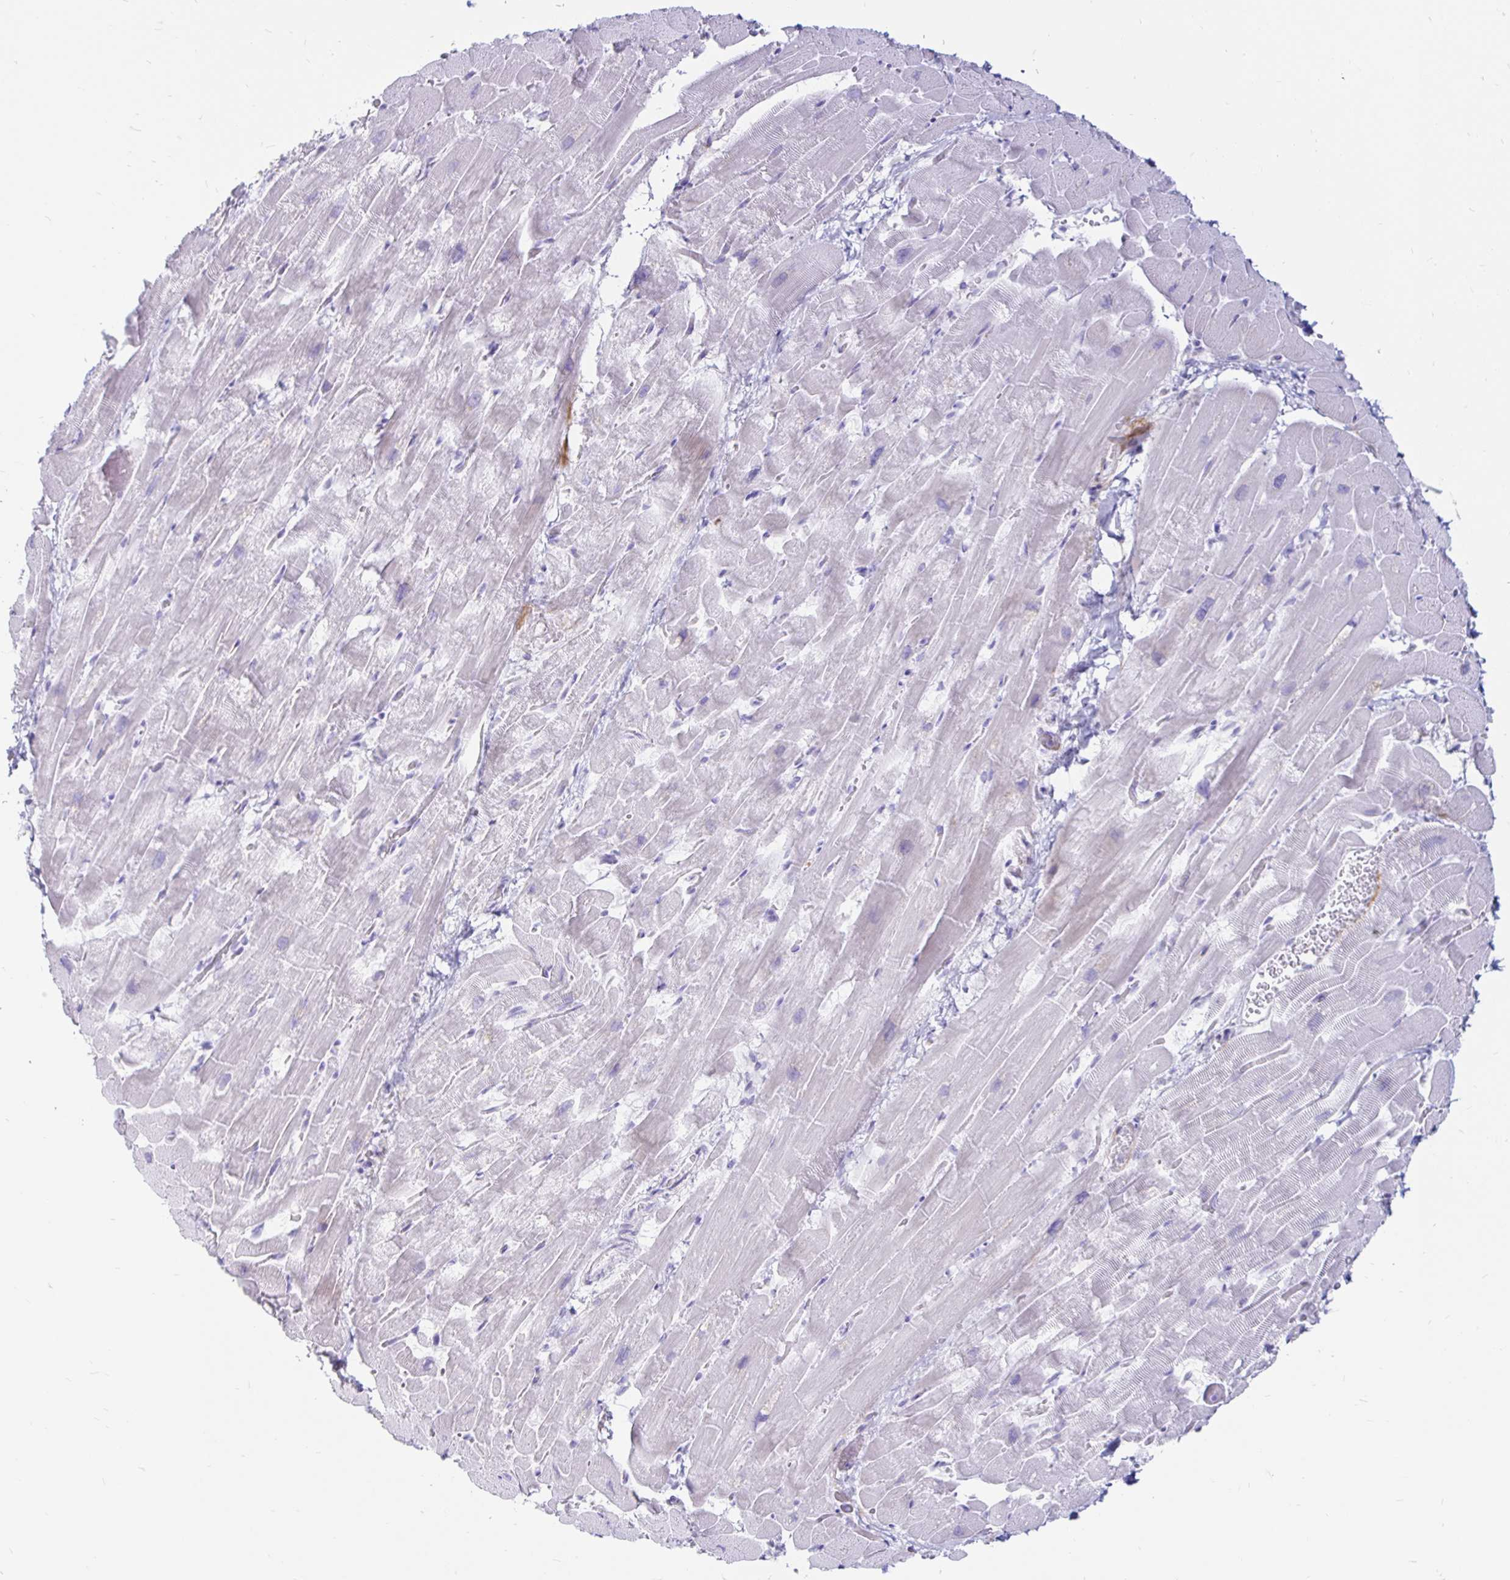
{"staining": {"intensity": "negative", "quantity": "none", "location": "none"}, "tissue": "heart muscle", "cell_type": "Cardiomyocytes", "image_type": "normal", "snomed": [{"axis": "morphology", "description": "Normal tissue, NOS"}, {"axis": "topography", "description": "Heart"}], "caption": "Micrograph shows no protein expression in cardiomyocytes of benign heart muscle.", "gene": "TIMP1", "patient": {"sex": "male", "age": 37}}